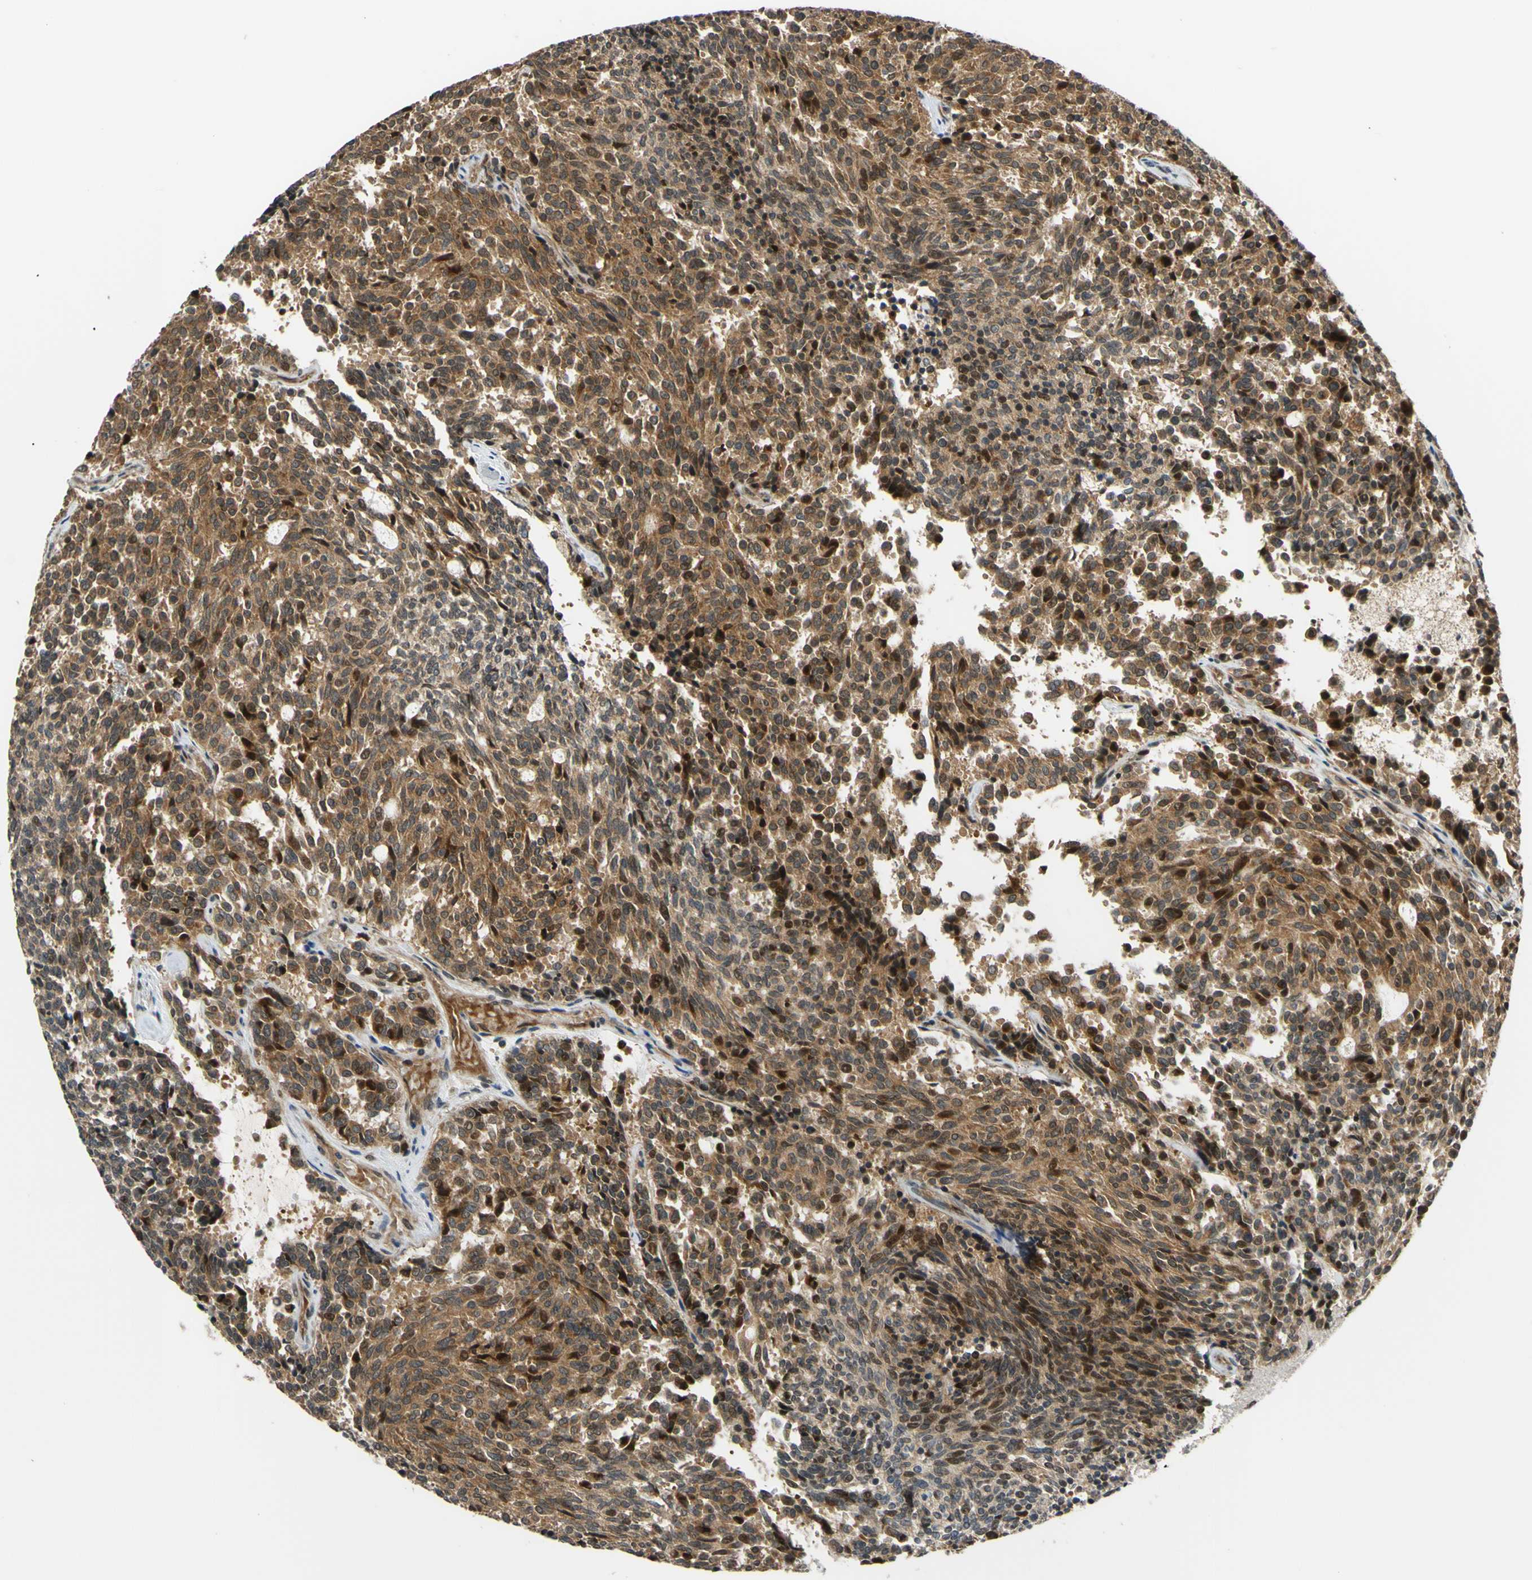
{"staining": {"intensity": "moderate", "quantity": ">75%", "location": "cytoplasmic/membranous,nuclear"}, "tissue": "carcinoid", "cell_type": "Tumor cells", "image_type": "cancer", "snomed": [{"axis": "morphology", "description": "Carcinoid, malignant, NOS"}, {"axis": "topography", "description": "Pancreas"}], "caption": "IHC (DAB (3,3'-diaminobenzidine)) staining of human carcinoid demonstrates moderate cytoplasmic/membranous and nuclear protein positivity in about >75% of tumor cells. (DAB (3,3'-diaminobenzidine) IHC, brown staining for protein, blue staining for nuclei).", "gene": "ABCC8", "patient": {"sex": "female", "age": 54}}